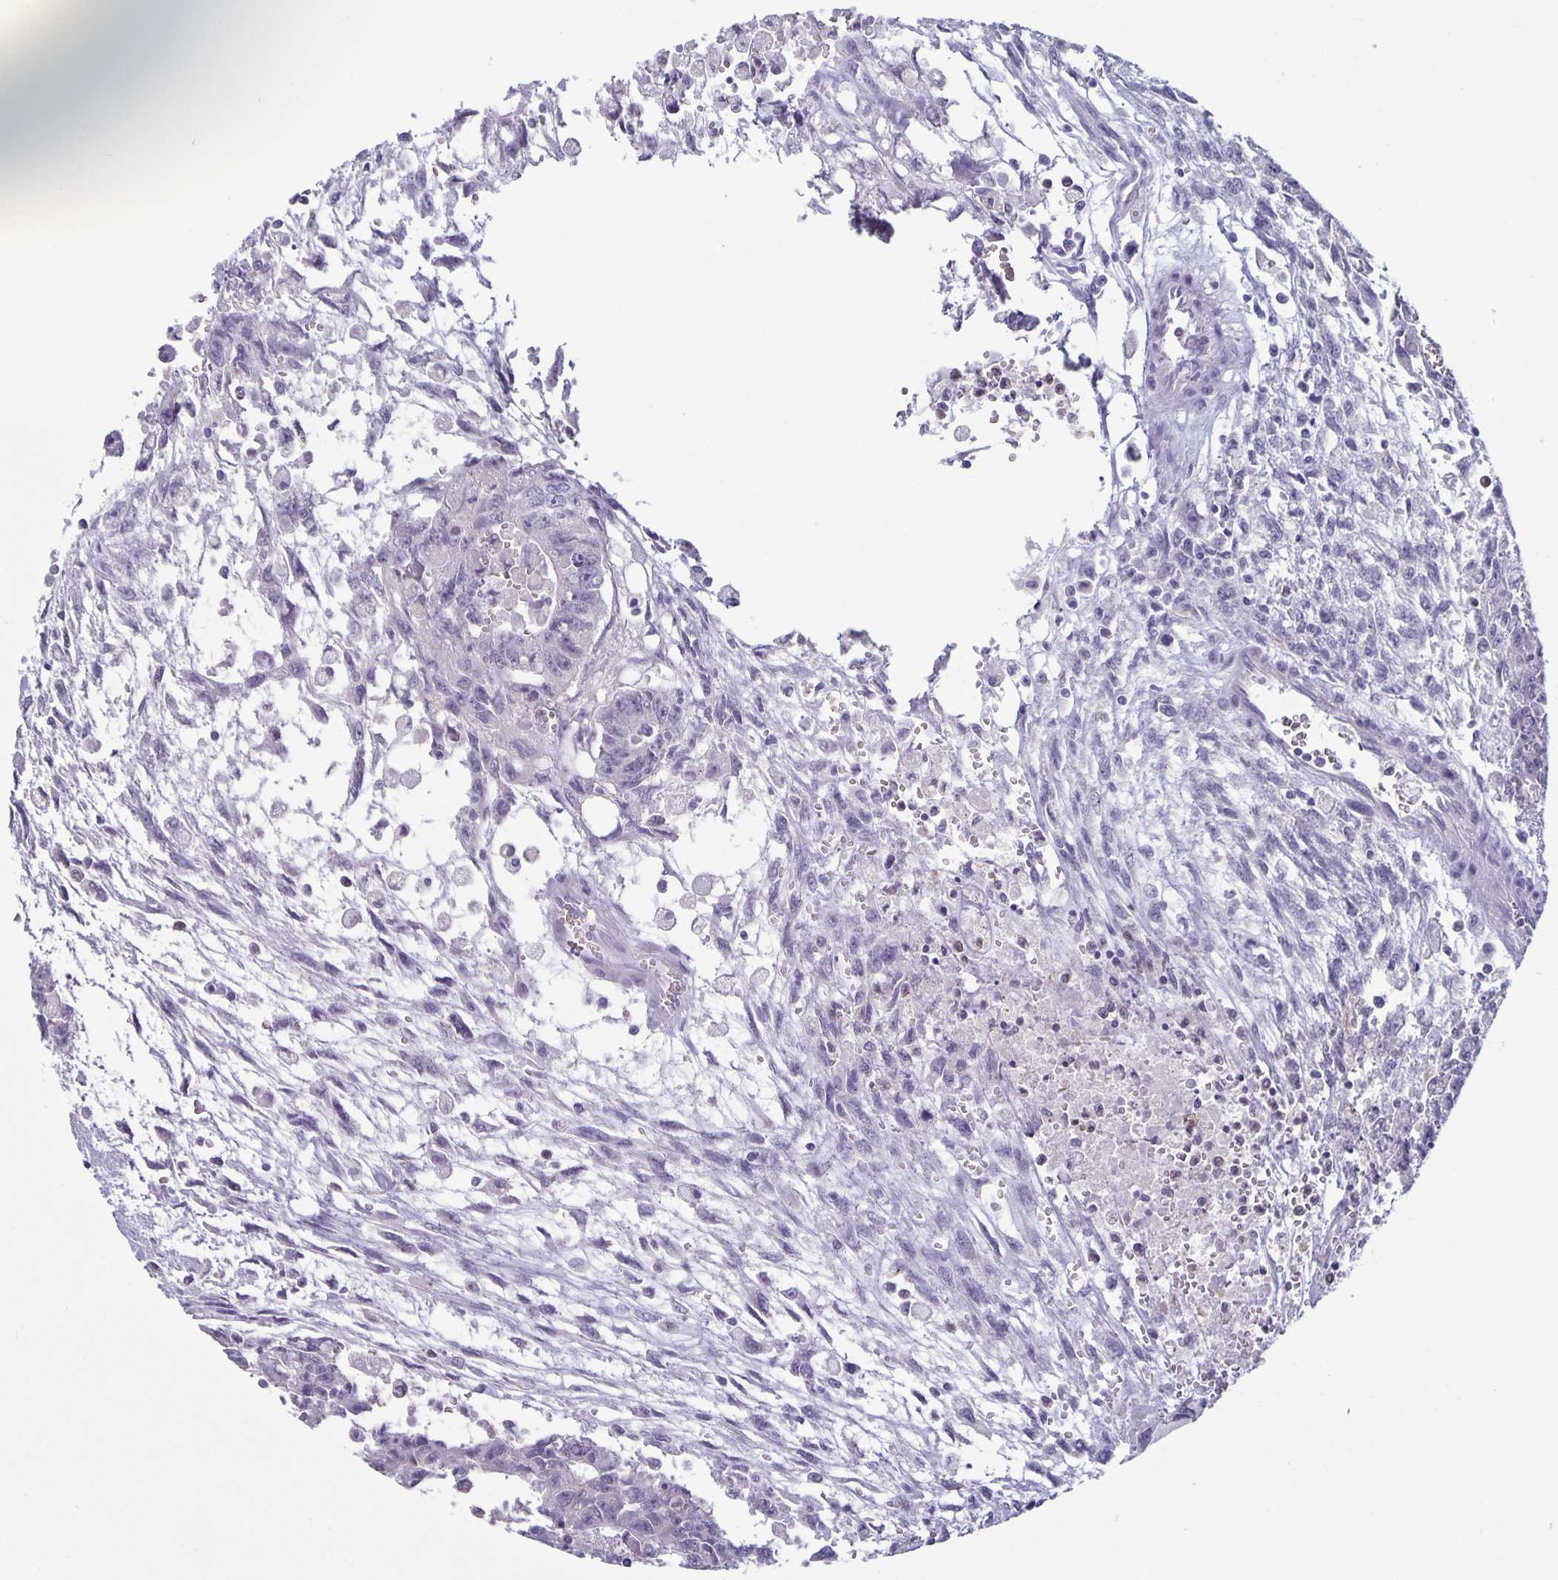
{"staining": {"intensity": "negative", "quantity": "none", "location": "none"}, "tissue": "testis cancer", "cell_type": "Tumor cells", "image_type": "cancer", "snomed": [{"axis": "morphology", "description": "Carcinoma, Embryonal, NOS"}, {"axis": "topography", "description": "Testis"}], "caption": "This image is of embryonal carcinoma (testis) stained with immunohistochemistry (IHC) to label a protein in brown with the nuclei are counter-stained blue. There is no positivity in tumor cells. (Immunohistochemistry, brightfield microscopy, high magnification).", "gene": "PLCB3", "patient": {"sex": "male", "age": 24}}